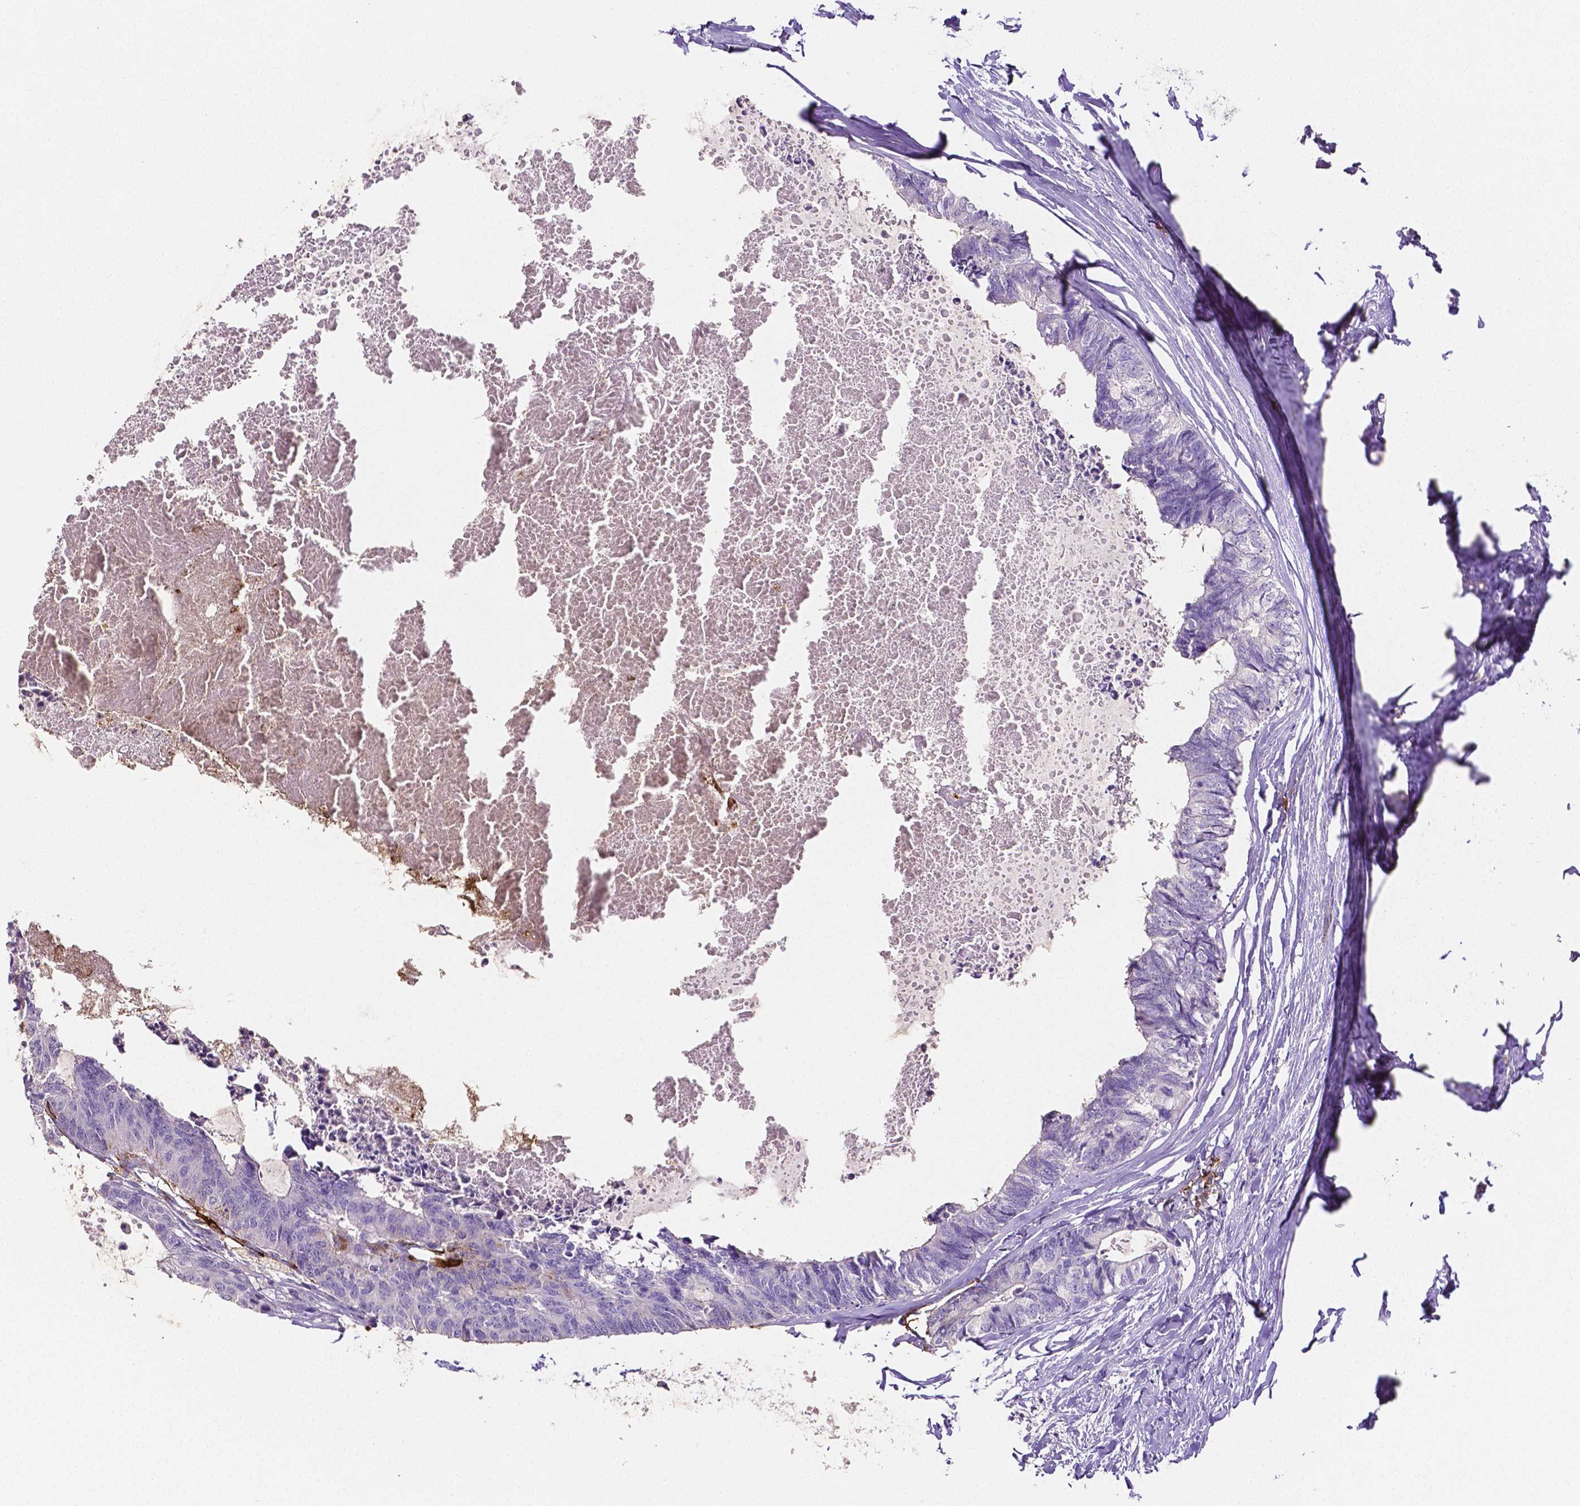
{"staining": {"intensity": "negative", "quantity": "none", "location": "none"}, "tissue": "colorectal cancer", "cell_type": "Tumor cells", "image_type": "cancer", "snomed": [{"axis": "morphology", "description": "Adenocarcinoma, NOS"}, {"axis": "topography", "description": "Colon"}, {"axis": "topography", "description": "Rectum"}], "caption": "Immunohistochemistry image of human colorectal cancer (adenocarcinoma) stained for a protein (brown), which reveals no expression in tumor cells.", "gene": "MMP9", "patient": {"sex": "male", "age": 57}}